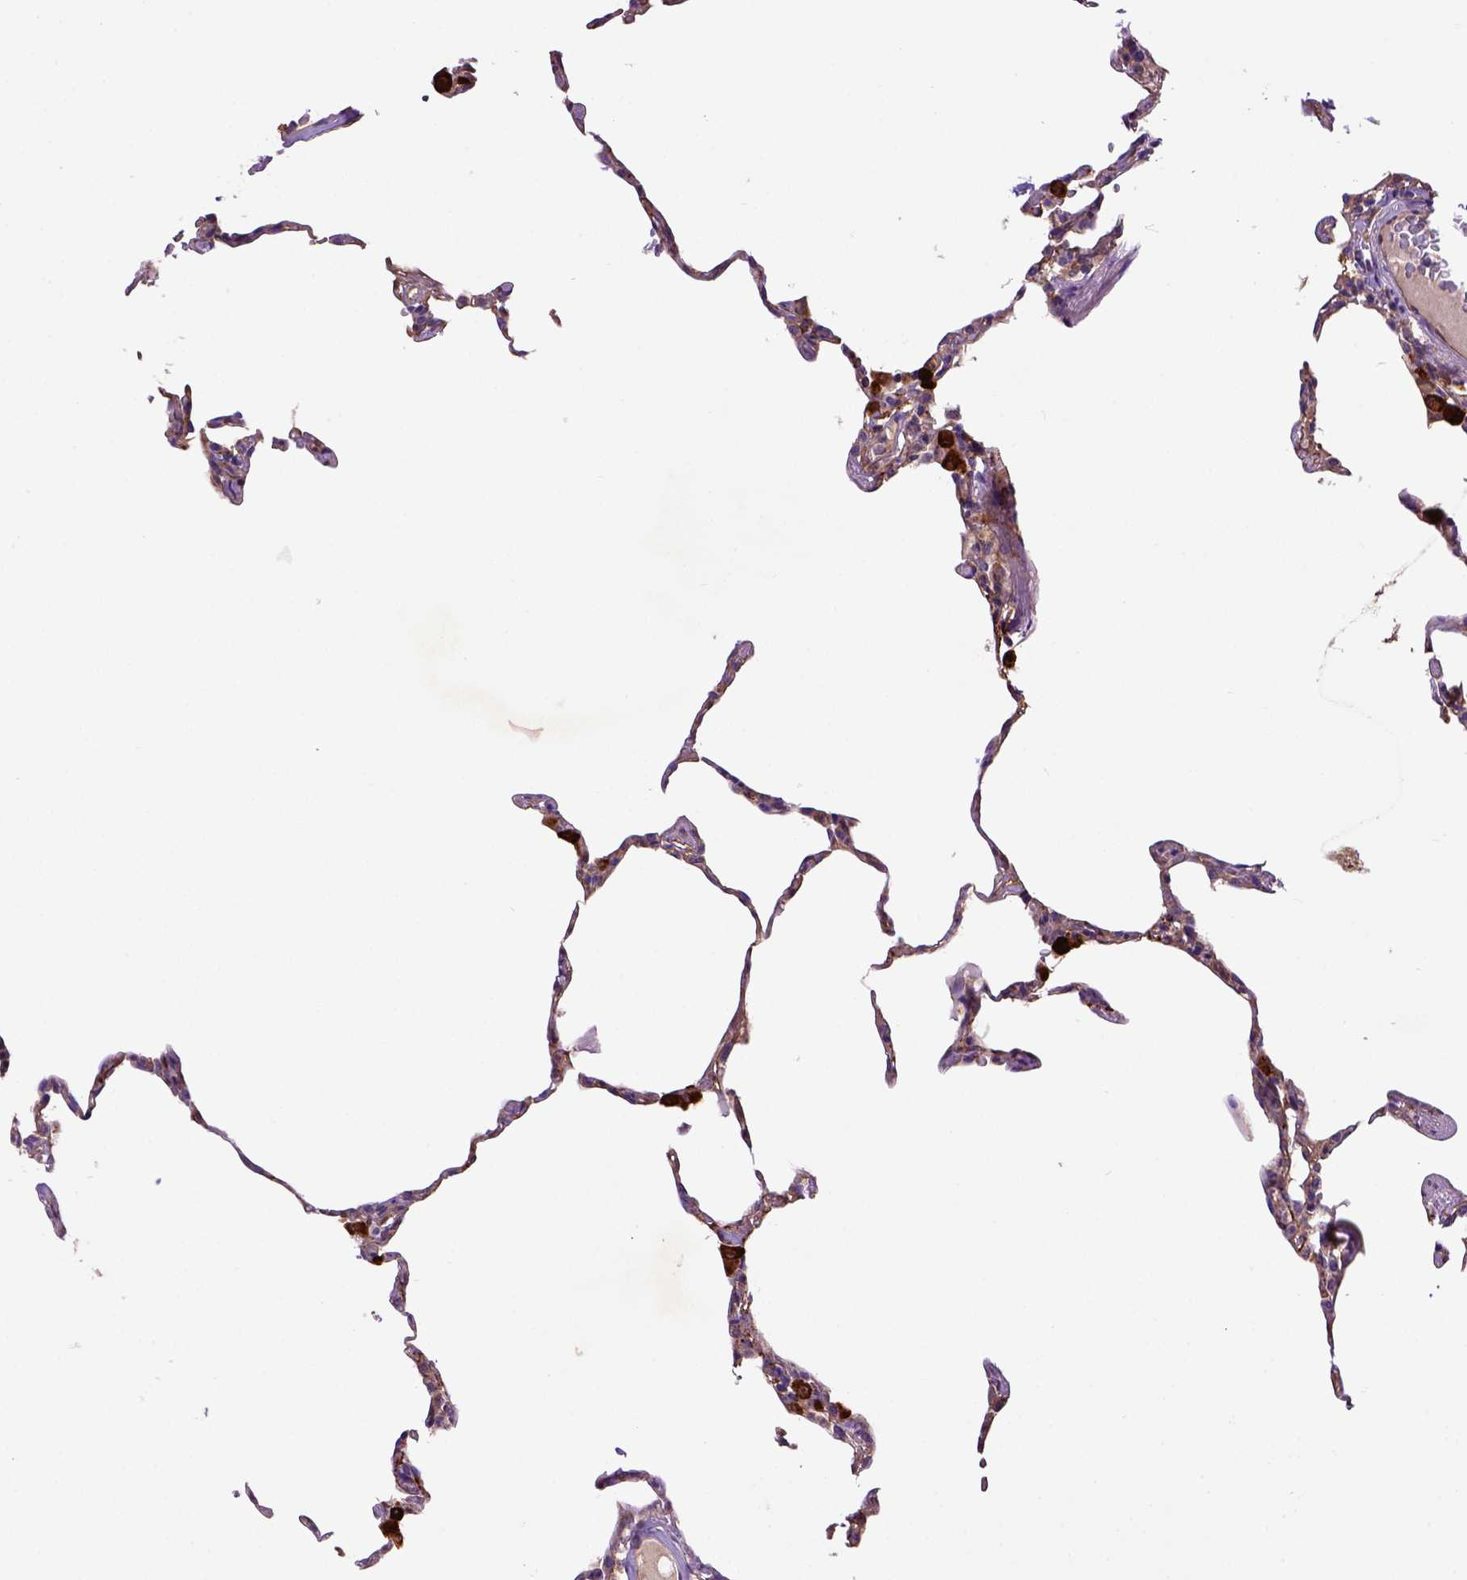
{"staining": {"intensity": "moderate", "quantity": "25%-75%", "location": "cytoplasmic/membranous"}, "tissue": "lung", "cell_type": "Alveolar cells", "image_type": "normal", "snomed": [{"axis": "morphology", "description": "Normal tissue, NOS"}, {"axis": "topography", "description": "Lung"}], "caption": "Immunohistochemical staining of unremarkable lung demonstrates moderate cytoplasmic/membranous protein staining in approximately 25%-75% of alveolar cells.", "gene": "DEPDC1B", "patient": {"sex": "female", "age": 57}}